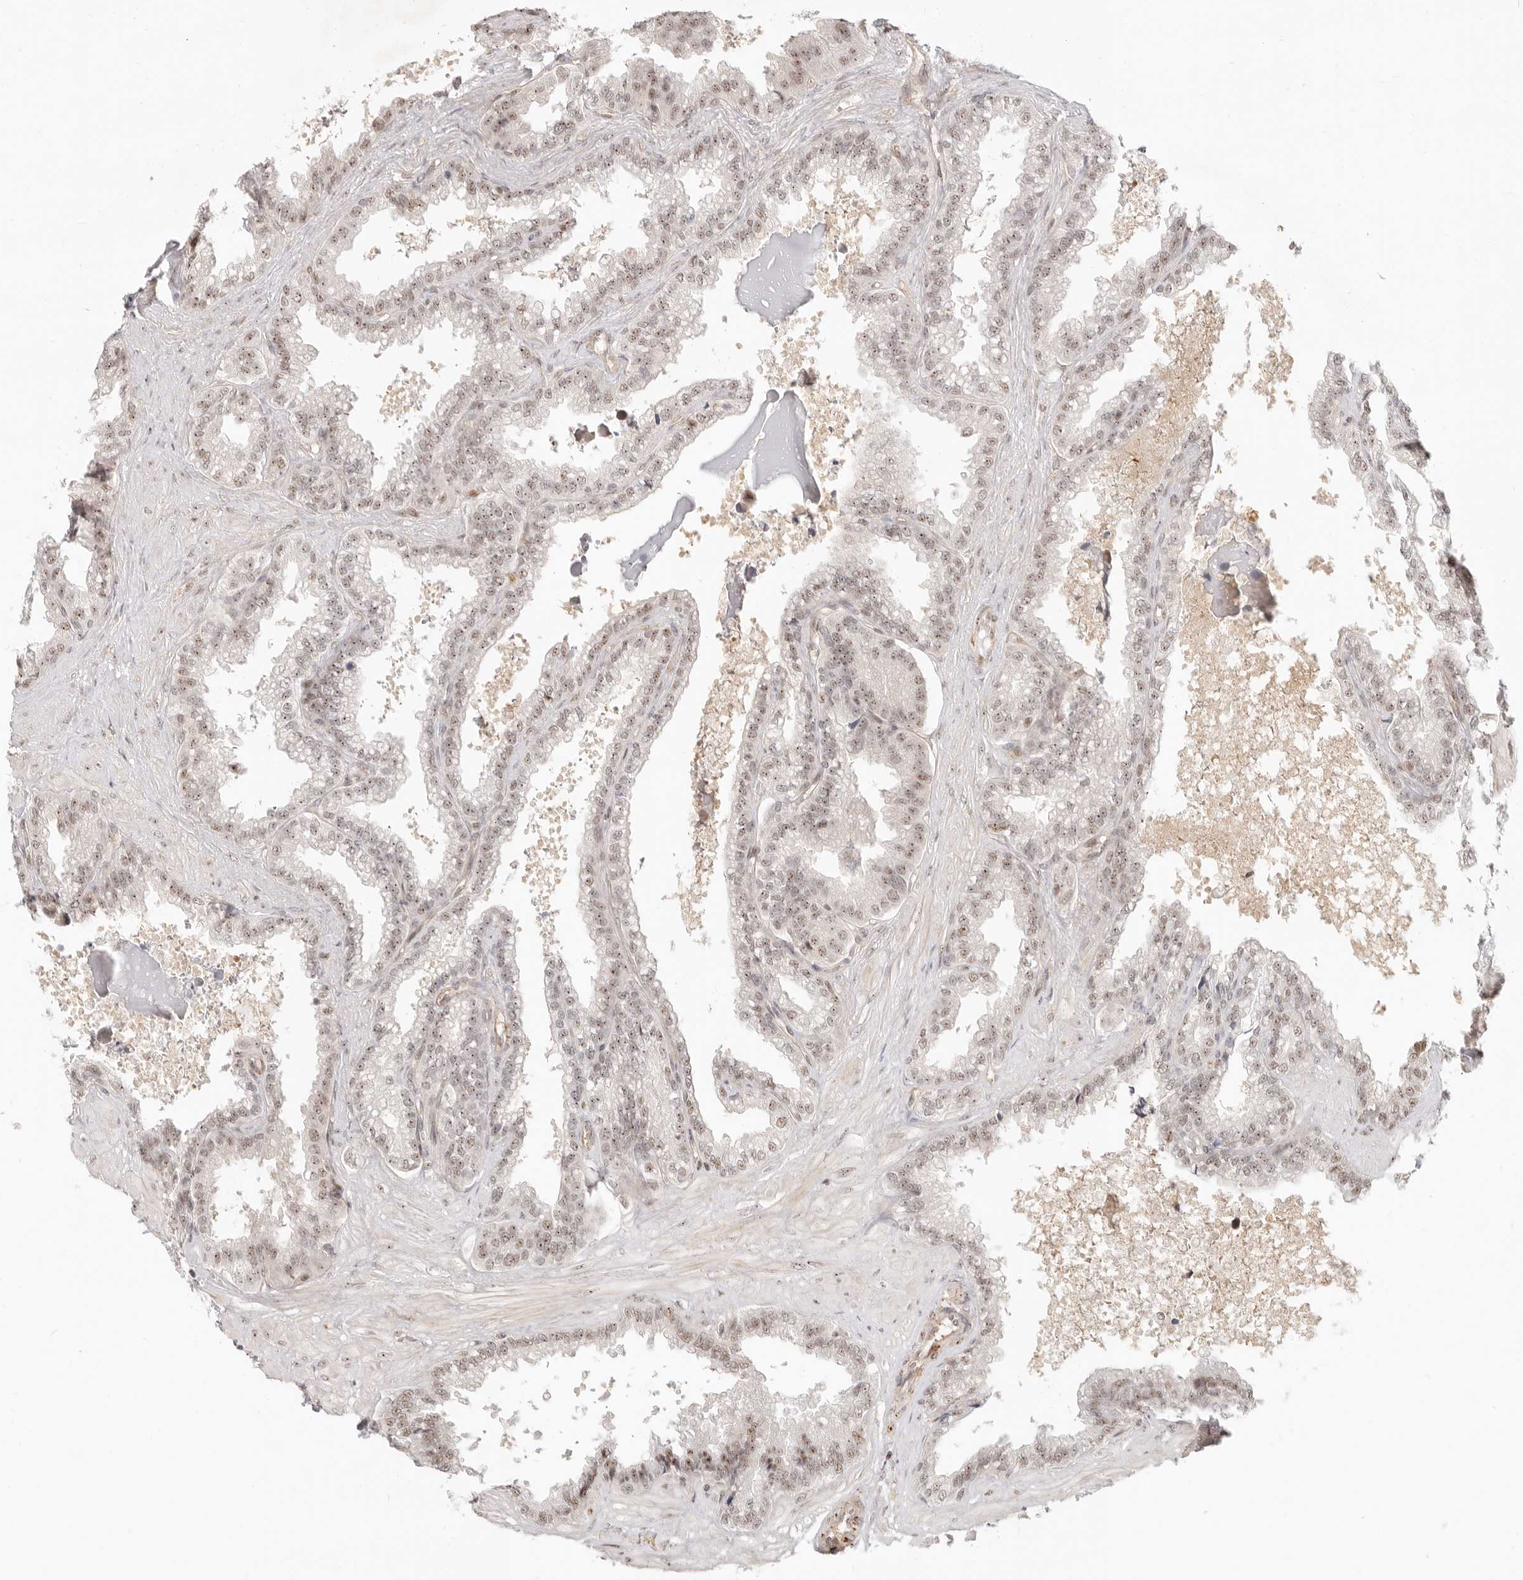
{"staining": {"intensity": "weak", "quantity": ">75%", "location": "nuclear"}, "tissue": "seminal vesicle", "cell_type": "Glandular cells", "image_type": "normal", "snomed": [{"axis": "morphology", "description": "Normal tissue, NOS"}, {"axis": "topography", "description": "Seminal veicle"}], "caption": "IHC (DAB) staining of unremarkable seminal vesicle demonstrates weak nuclear protein staining in approximately >75% of glandular cells.", "gene": "BAP1", "patient": {"sex": "male", "age": 46}}